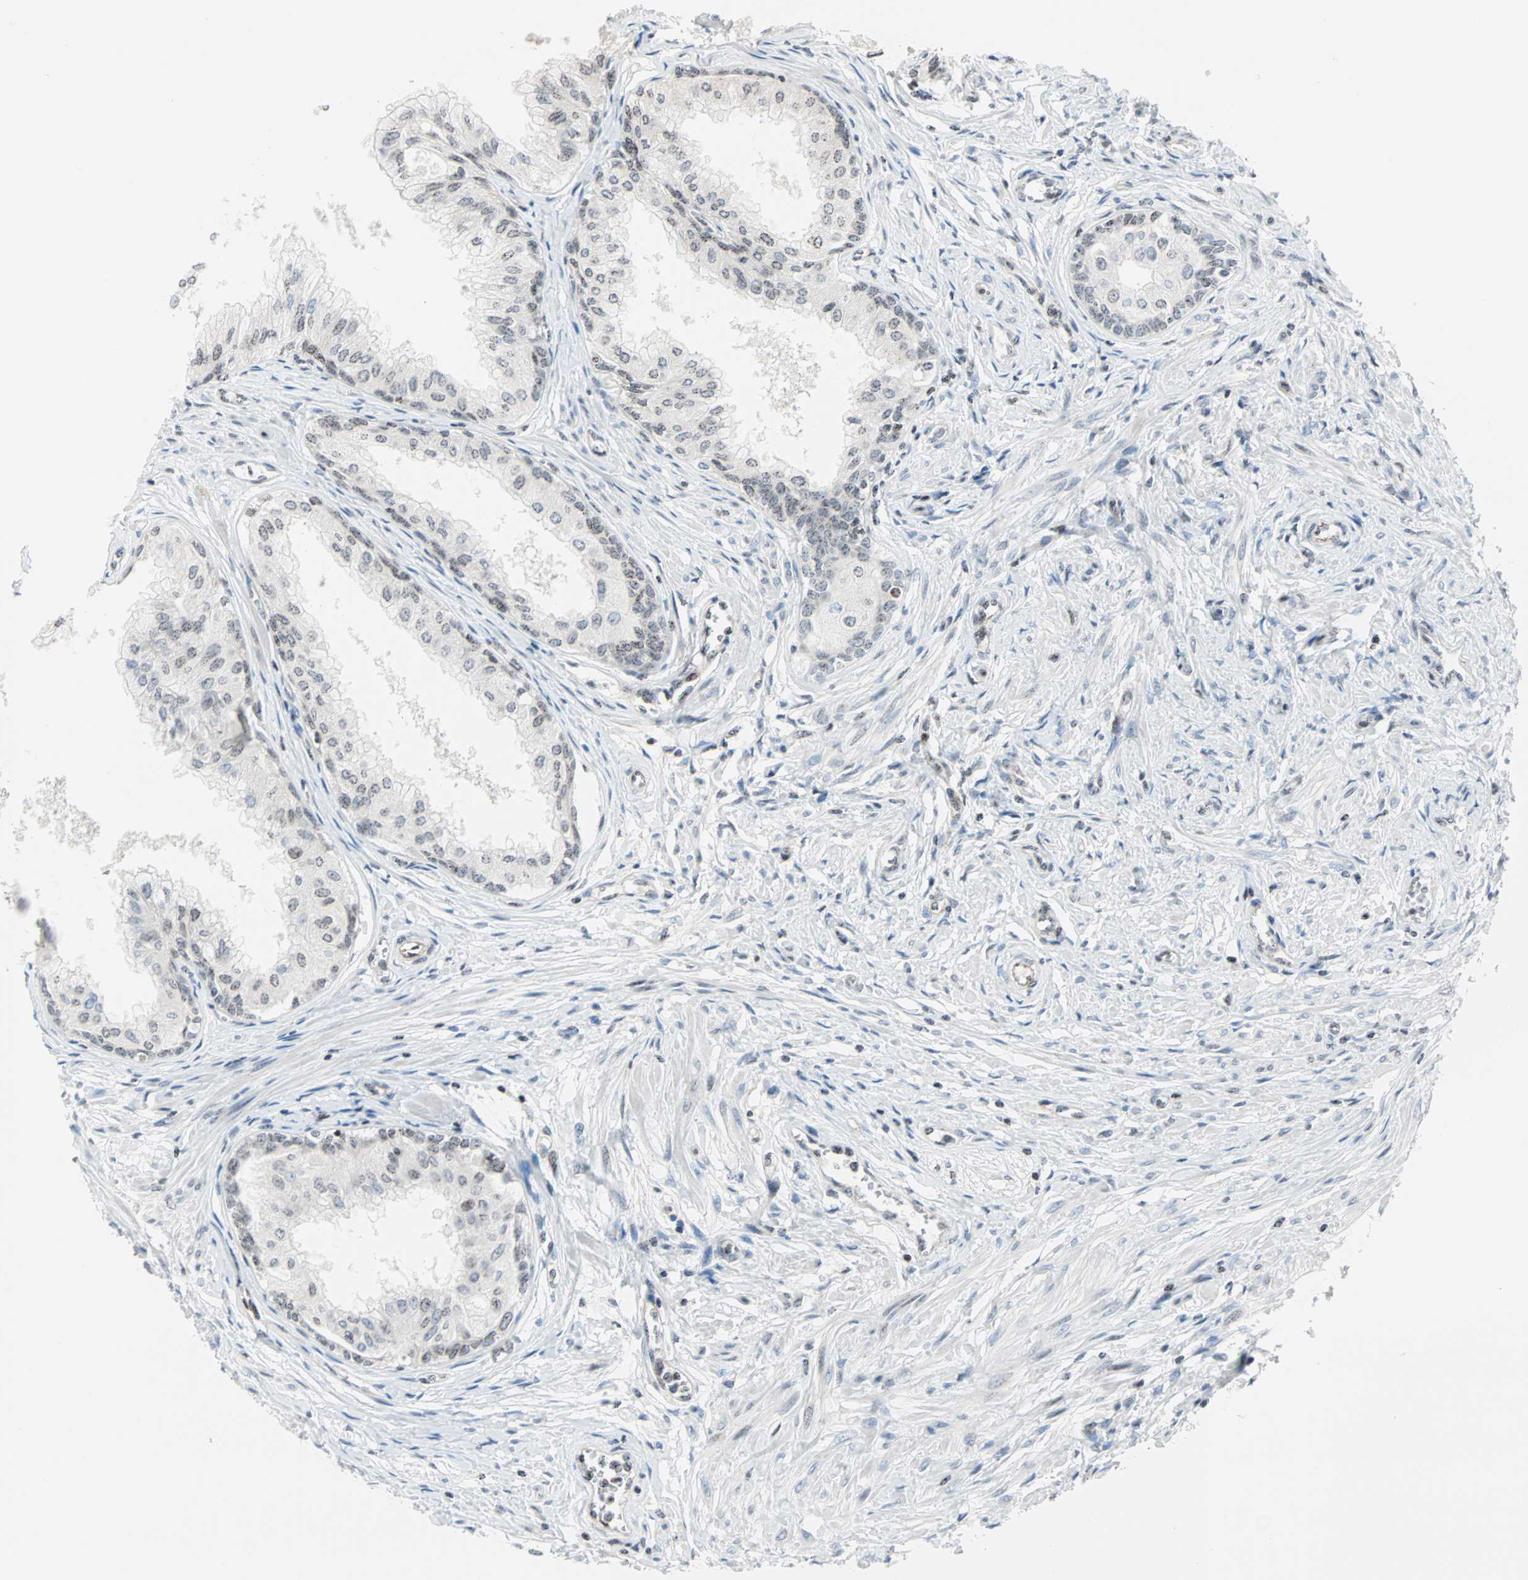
{"staining": {"intensity": "weak", "quantity": "<25%", "location": "nuclear"}, "tissue": "prostate", "cell_type": "Glandular cells", "image_type": "normal", "snomed": [{"axis": "morphology", "description": "Normal tissue, NOS"}, {"axis": "topography", "description": "Prostate"}, {"axis": "topography", "description": "Seminal veicle"}], "caption": "Glandular cells show no significant expression in unremarkable prostate.", "gene": "CENPA", "patient": {"sex": "male", "age": 60}}